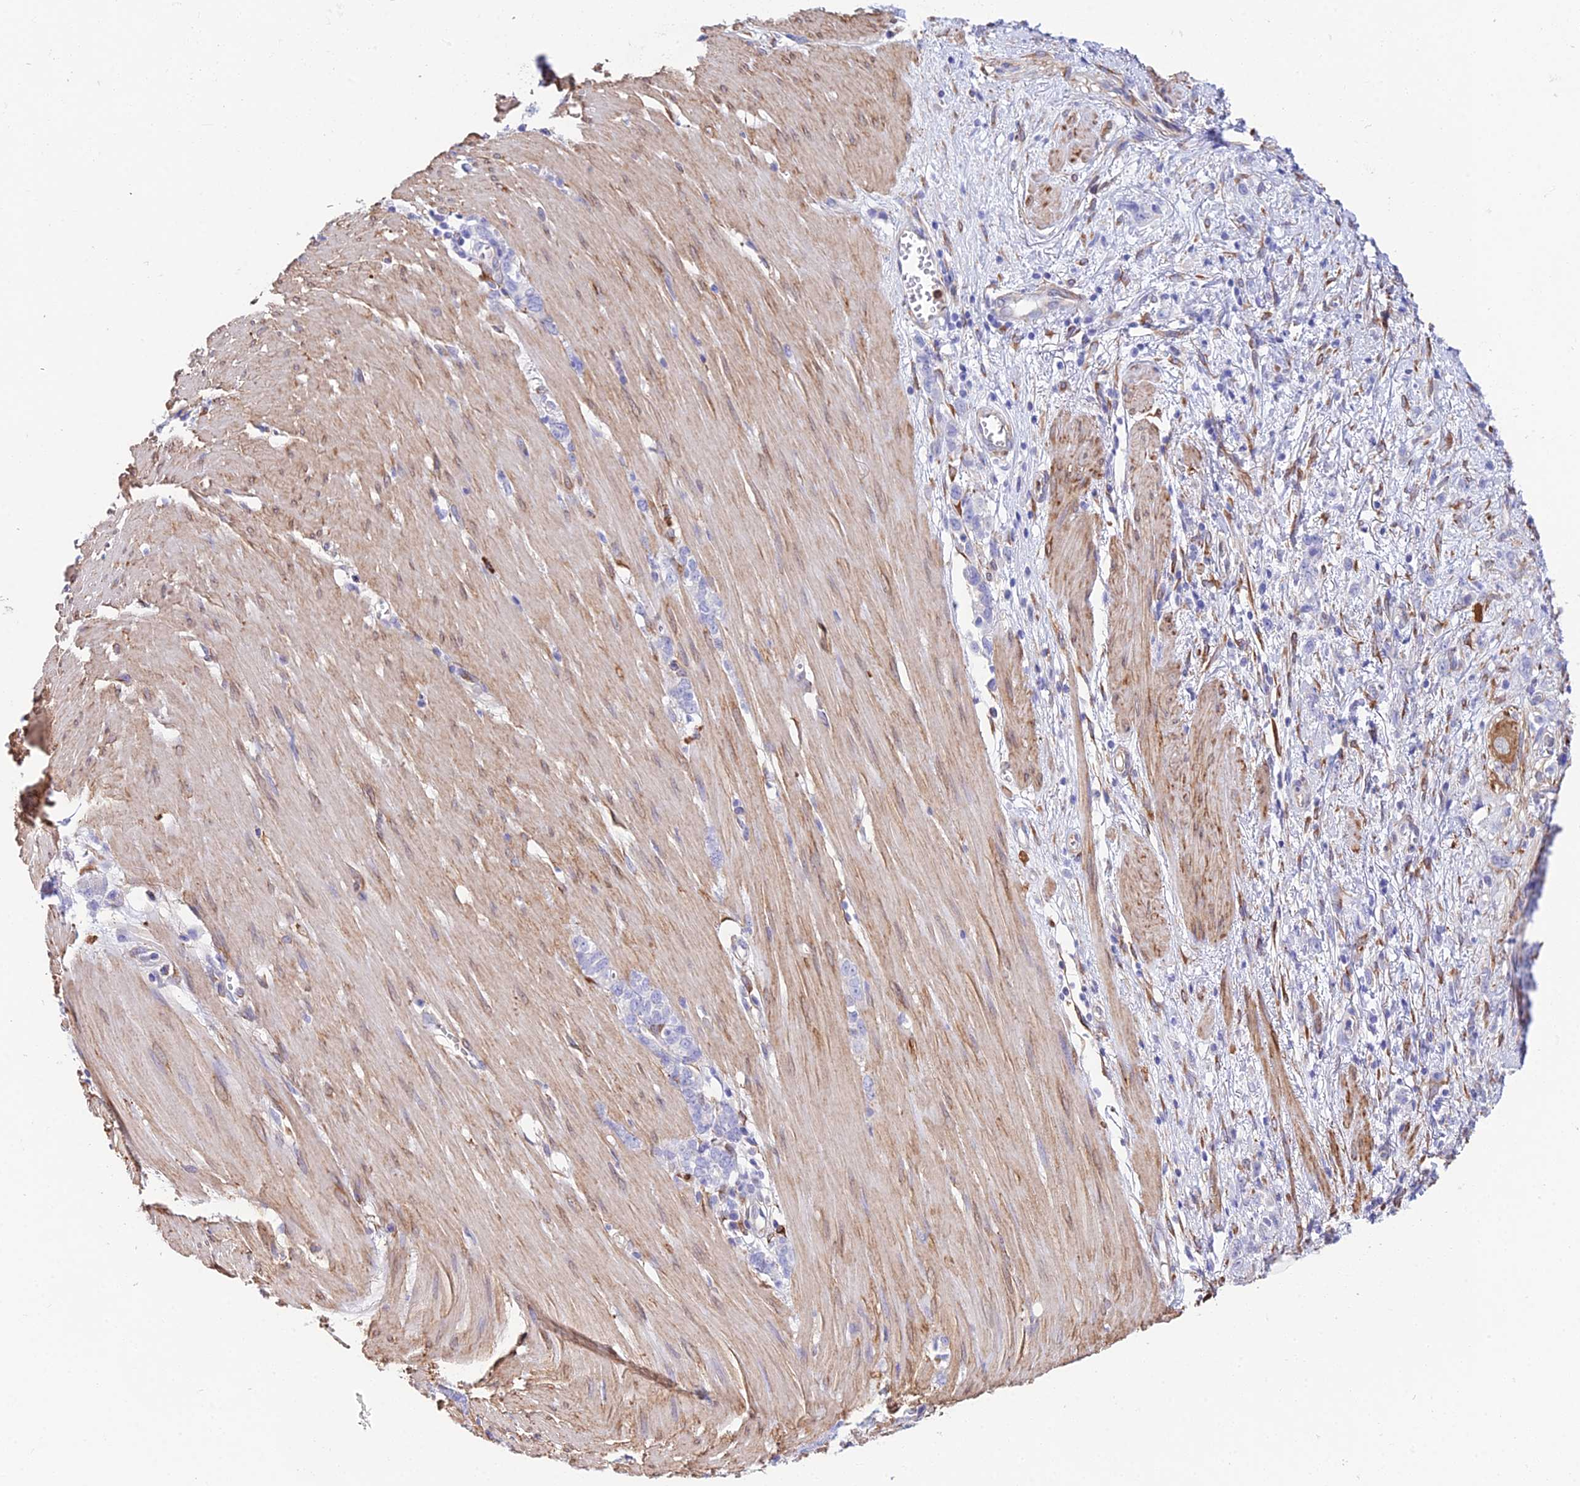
{"staining": {"intensity": "negative", "quantity": "none", "location": "none"}, "tissue": "stomach cancer", "cell_type": "Tumor cells", "image_type": "cancer", "snomed": [{"axis": "morphology", "description": "Adenocarcinoma, NOS"}, {"axis": "topography", "description": "Stomach"}], "caption": "Immunohistochemical staining of stomach adenocarcinoma demonstrates no significant staining in tumor cells.", "gene": "MXRA7", "patient": {"sex": "female", "age": 76}}